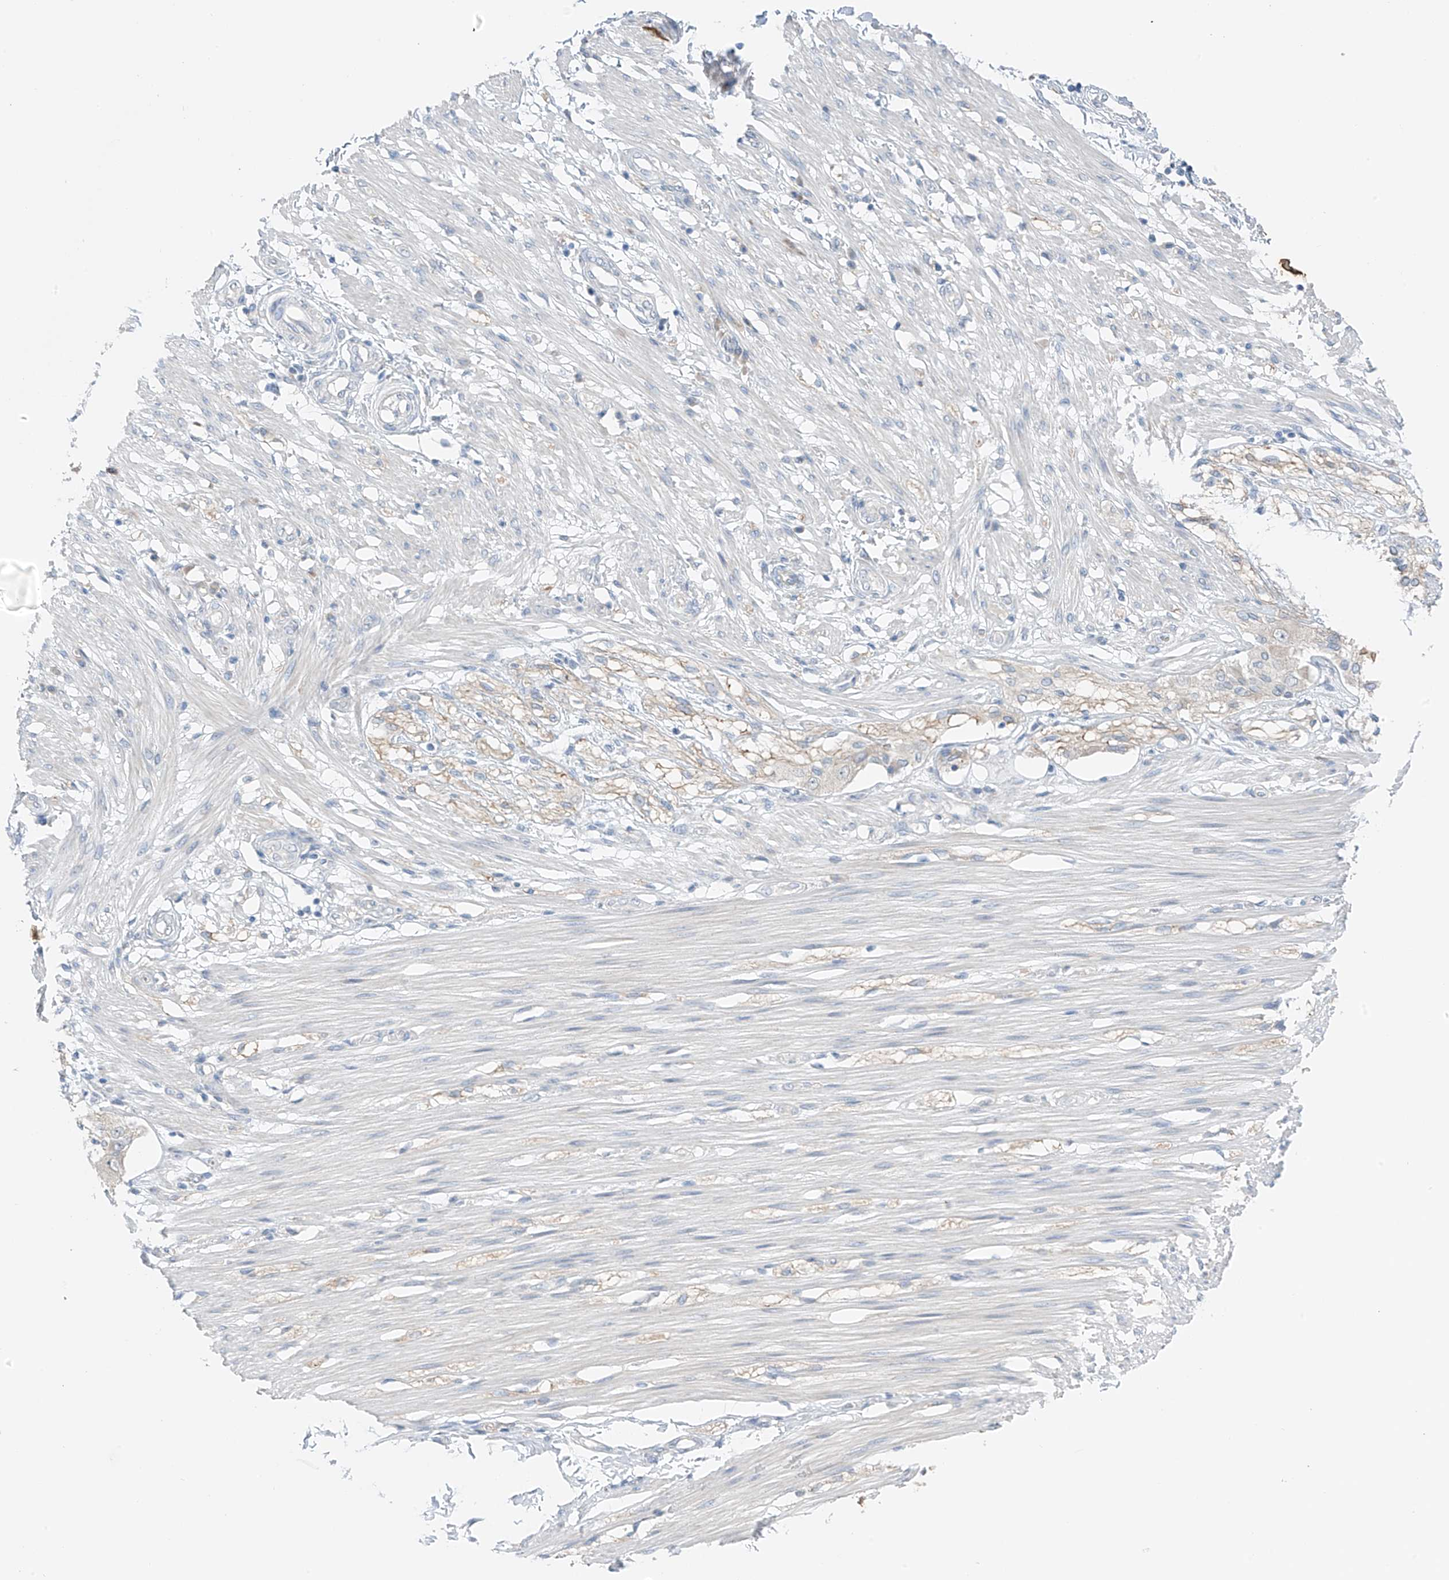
{"staining": {"intensity": "negative", "quantity": "none", "location": "none"}, "tissue": "smooth muscle", "cell_type": "Smooth muscle cells", "image_type": "normal", "snomed": [{"axis": "morphology", "description": "Normal tissue, NOS"}, {"axis": "morphology", "description": "Adenocarcinoma, NOS"}, {"axis": "topography", "description": "Colon"}, {"axis": "topography", "description": "Peripheral nerve tissue"}], "caption": "DAB immunohistochemical staining of unremarkable smooth muscle reveals no significant staining in smooth muscle cells. Nuclei are stained in blue.", "gene": "NALCN", "patient": {"sex": "male", "age": 14}}